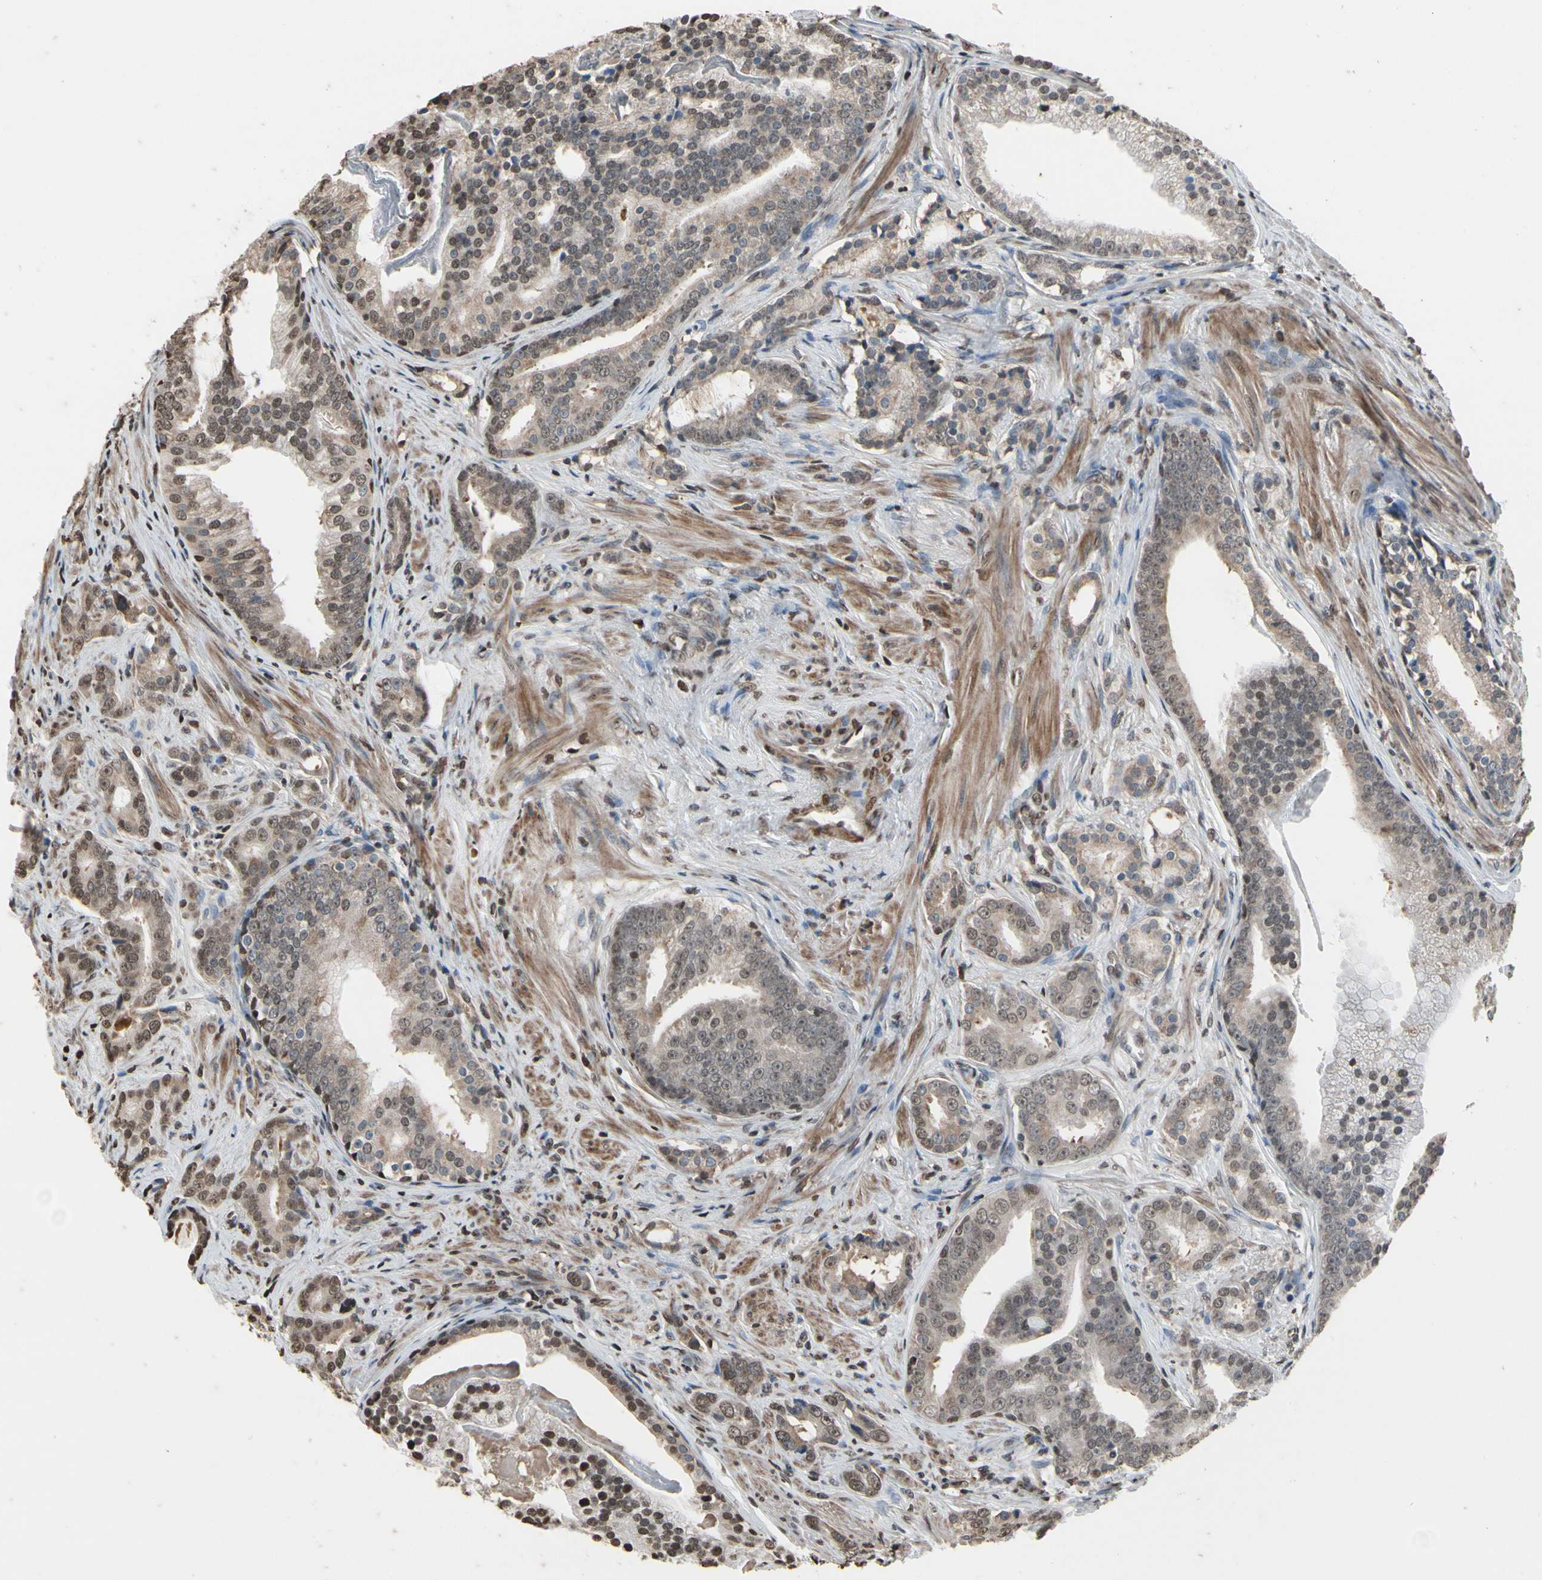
{"staining": {"intensity": "weak", "quantity": ">75%", "location": "cytoplasmic/membranous"}, "tissue": "prostate cancer", "cell_type": "Tumor cells", "image_type": "cancer", "snomed": [{"axis": "morphology", "description": "Adenocarcinoma, Low grade"}, {"axis": "topography", "description": "Prostate"}], "caption": "The histopathology image demonstrates staining of prostate adenocarcinoma (low-grade), revealing weak cytoplasmic/membranous protein expression (brown color) within tumor cells.", "gene": "HIPK2", "patient": {"sex": "male", "age": 58}}